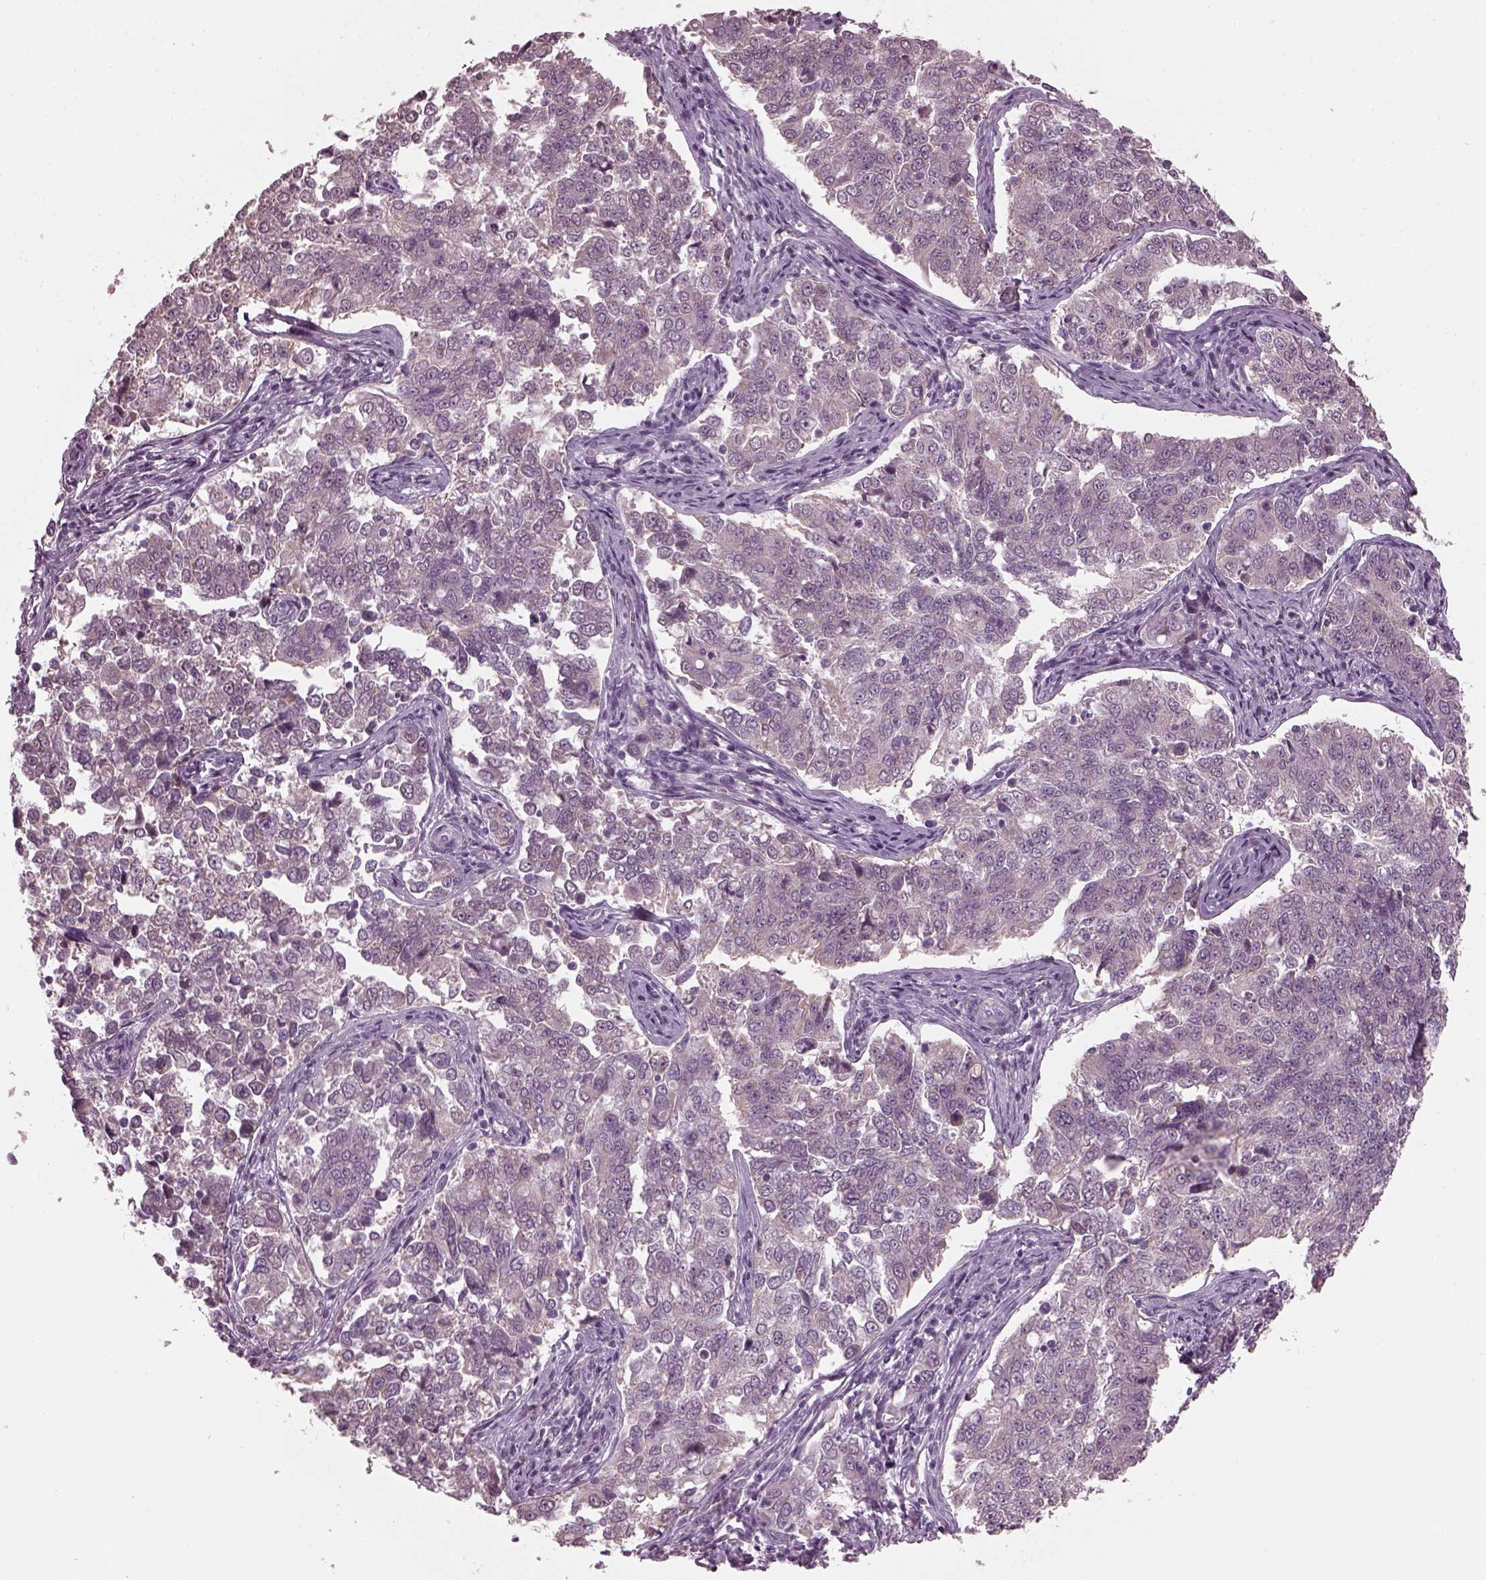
{"staining": {"intensity": "negative", "quantity": "none", "location": "none"}, "tissue": "endometrial cancer", "cell_type": "Tumor cells", "image_type": "cancer", "snomed": [{"axis": "morphology", "description": "Adenocarcinoma, NOS"}, {"axis": "topography", "description": "Endometrium"}], "caption": "DAB (3,3'-diaminobenzidine) immunohistochemical staining of human endometrial cancer (adenocarcinoma) demonstrates no significant expression in tumor cells.", "gene": "CLCN4", "patient": {"sex": "female", "age": 43}}